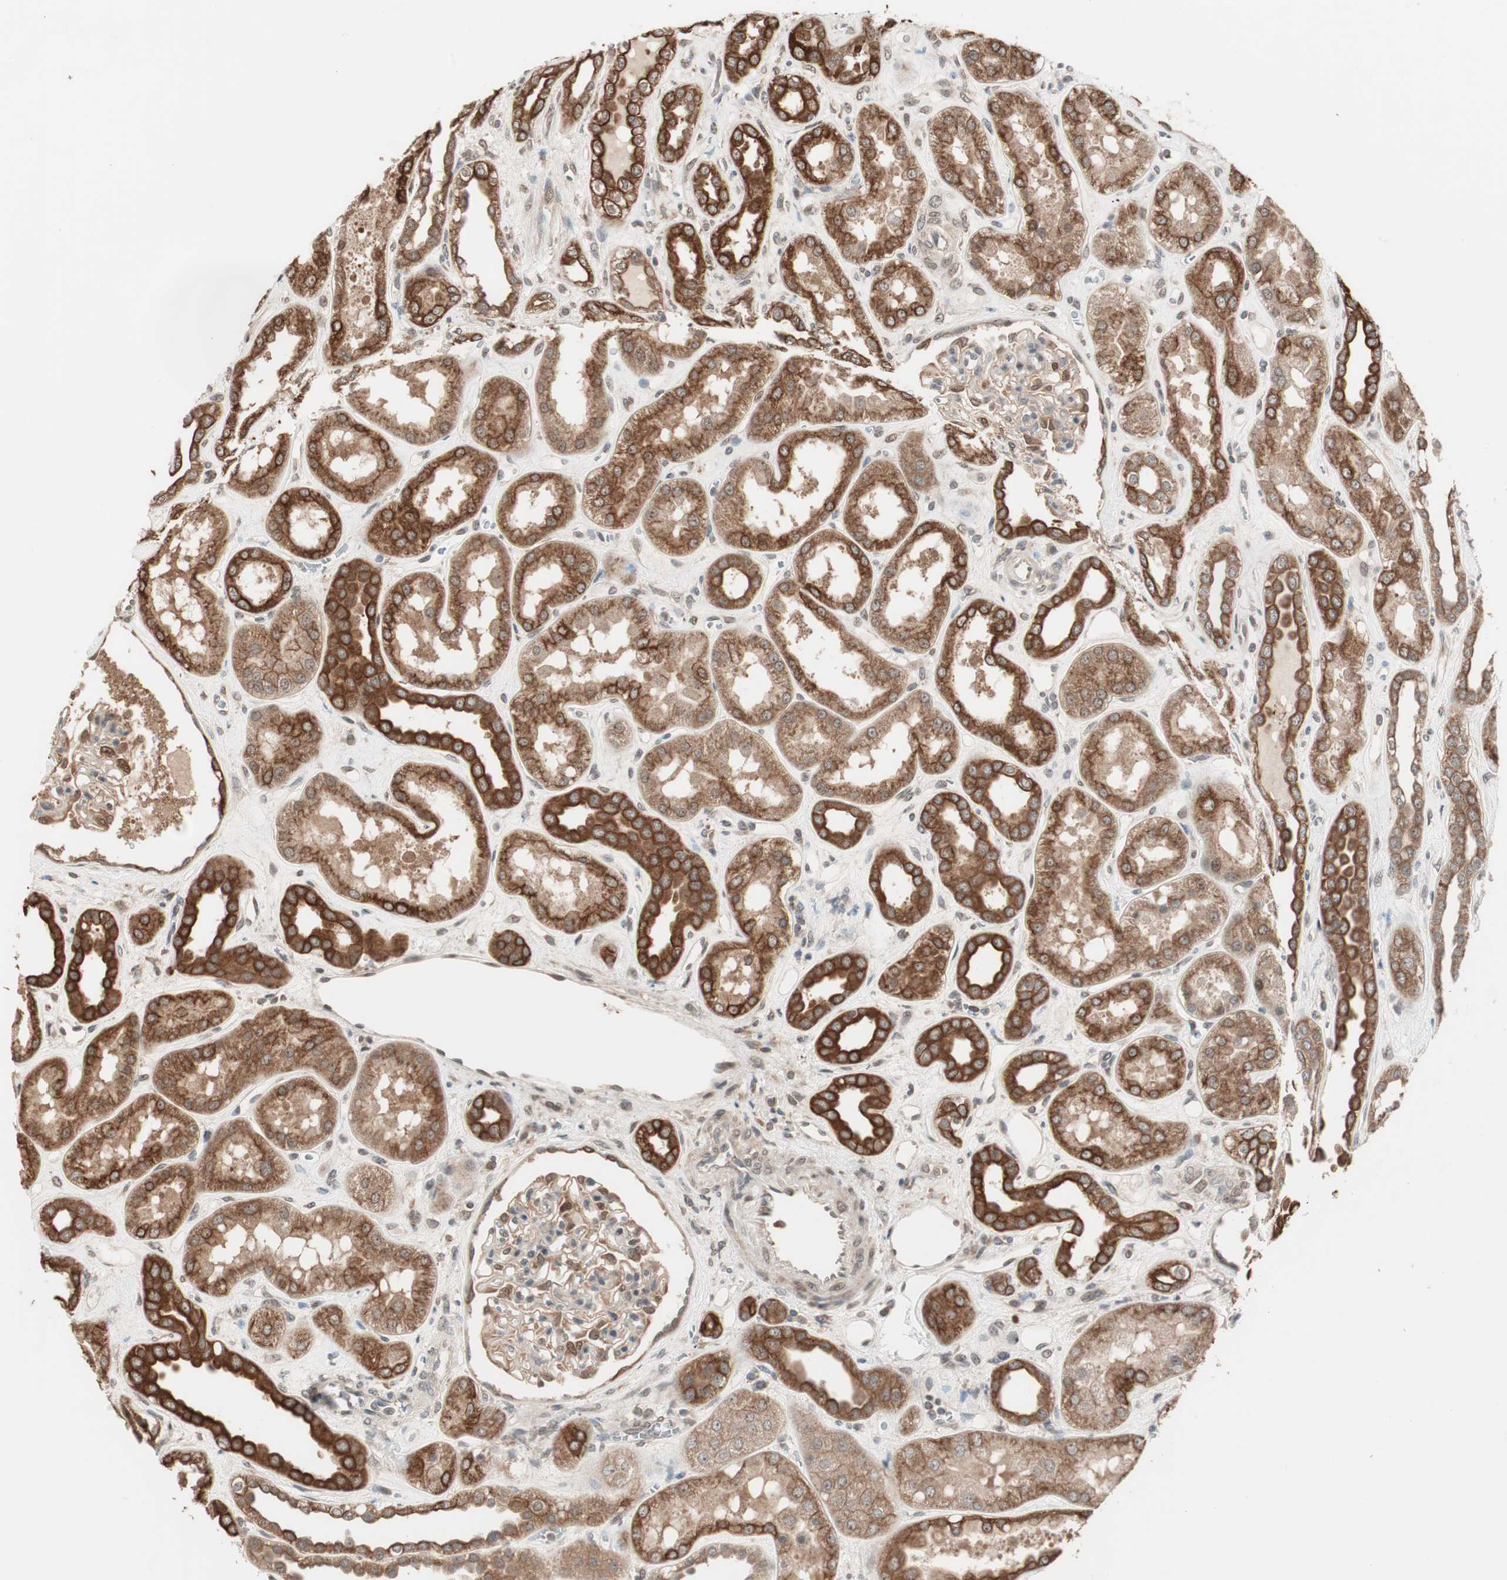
{"staining": {"intensity": "weak", "quantity": ">75%", "location": "cytoplasmic/membranous"}, "tissue": "kidney", "cell_type": "Cells in glomeruli", "image_type": "normal", "snomed": [{"axis": "morphology", "description": "Normal tissue, NOS"}, {"axis": "topography", "description": "Kidney"}], "caption": "A low amount of weak cytoplasmic/membranous expression is present in about >75% of cells in glomeruli in unremarkable kidney. (DAB (3,3'-diaminobenzidine) IHC, brown staining for protein, blue staining for nuclei).", "gene": "FBXO5", "patient": {"sex": "male", "age": 59}}